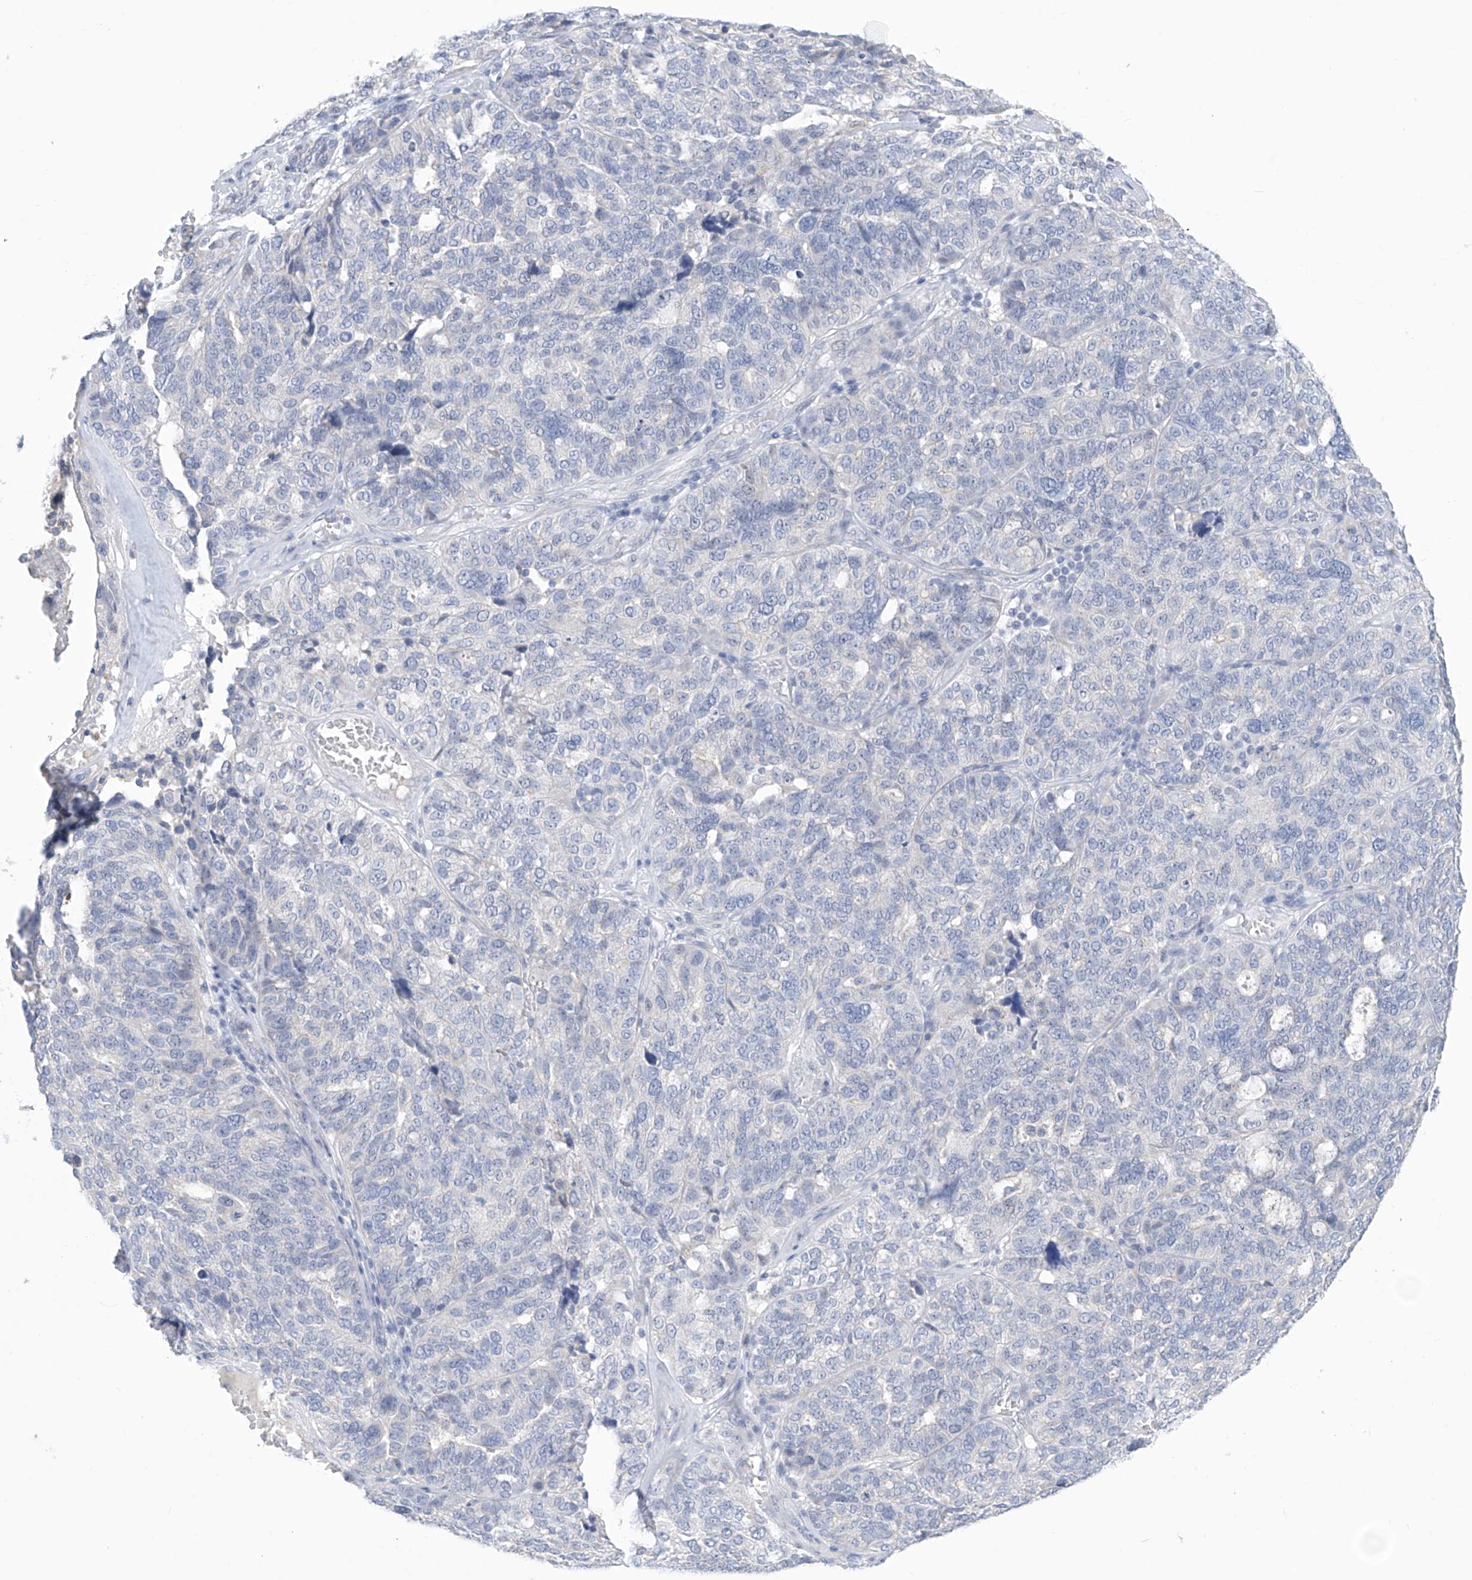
{"staining": {"intensity": "negative", "quantity": "none", "location": "none"}, "tissue": "ovarian cancer", "cell_type": "Tumor cells", "image_type": "cancer", "snomed": [{"axis": "morphology", "description": "Cystadenocarcinoma, serous, NOS"}, {"axis": "topography", "description": "Ovary"}], "caption": "Immunohistochemical staining of ovarian cancer demonstrates no significant expression in tumor cells.", "gene": "IBA57", "patient": {"sex": "female", "age": 59}}